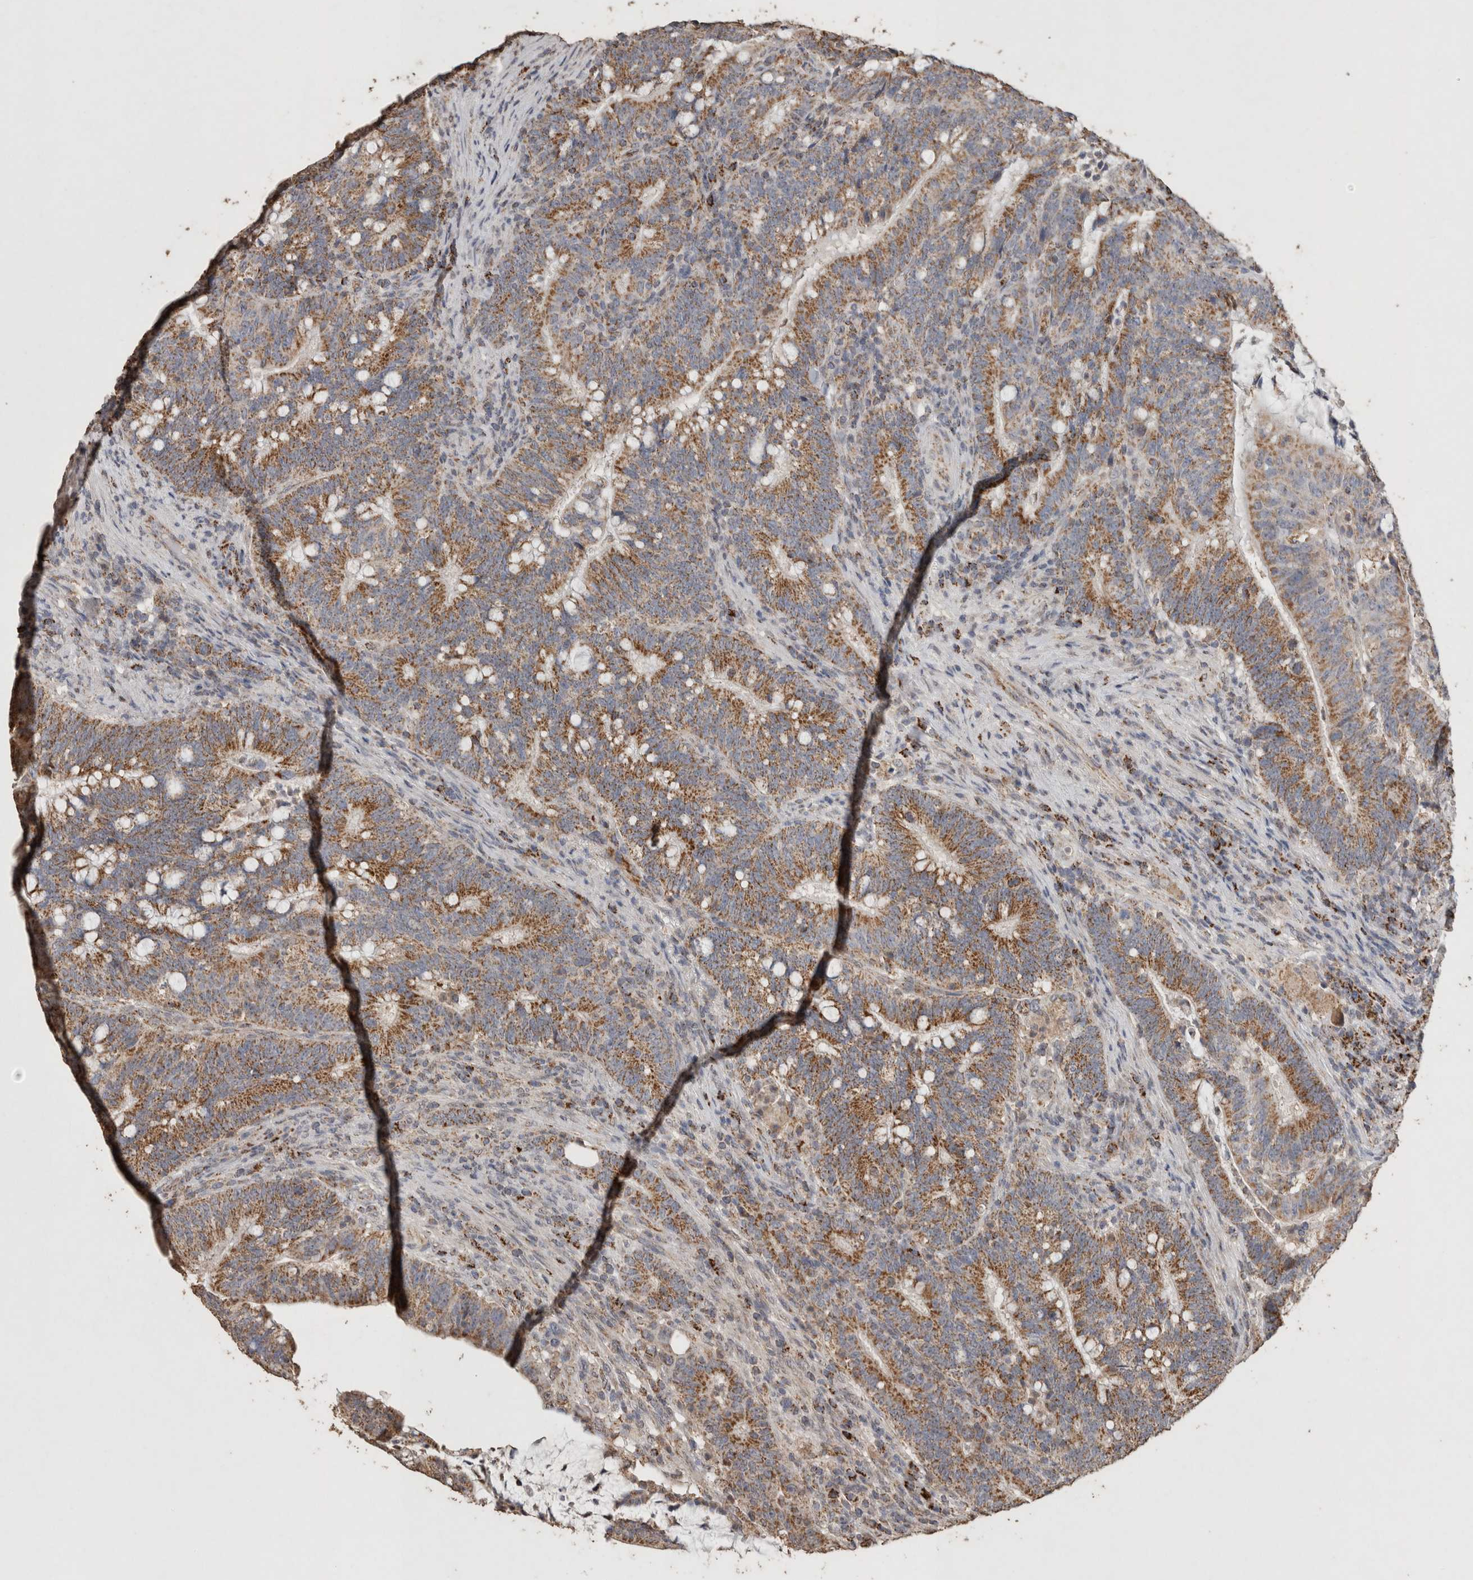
{"staining": {"intensity": "moderate", "quantity": ">75%", "location": "cytoplasmic/membranous"}, "tissue": "colorectal cancer", "cell_type": "Tumor cells", "image_type": "cancer", "snomed": [{"axis": "morphology", "description": "Adenocarcinoma, NOS"}, {"axis": "topography", "description": "Colon"}], "caption": "Immunohistochemistry of colorectal adenocarcinoma shows medium levels of moderate cytoplasmic/membranous staining in approximately >75% of tumor cells.", "gene": "ACADM", "patient": {"sex": "female", "age": 66}}